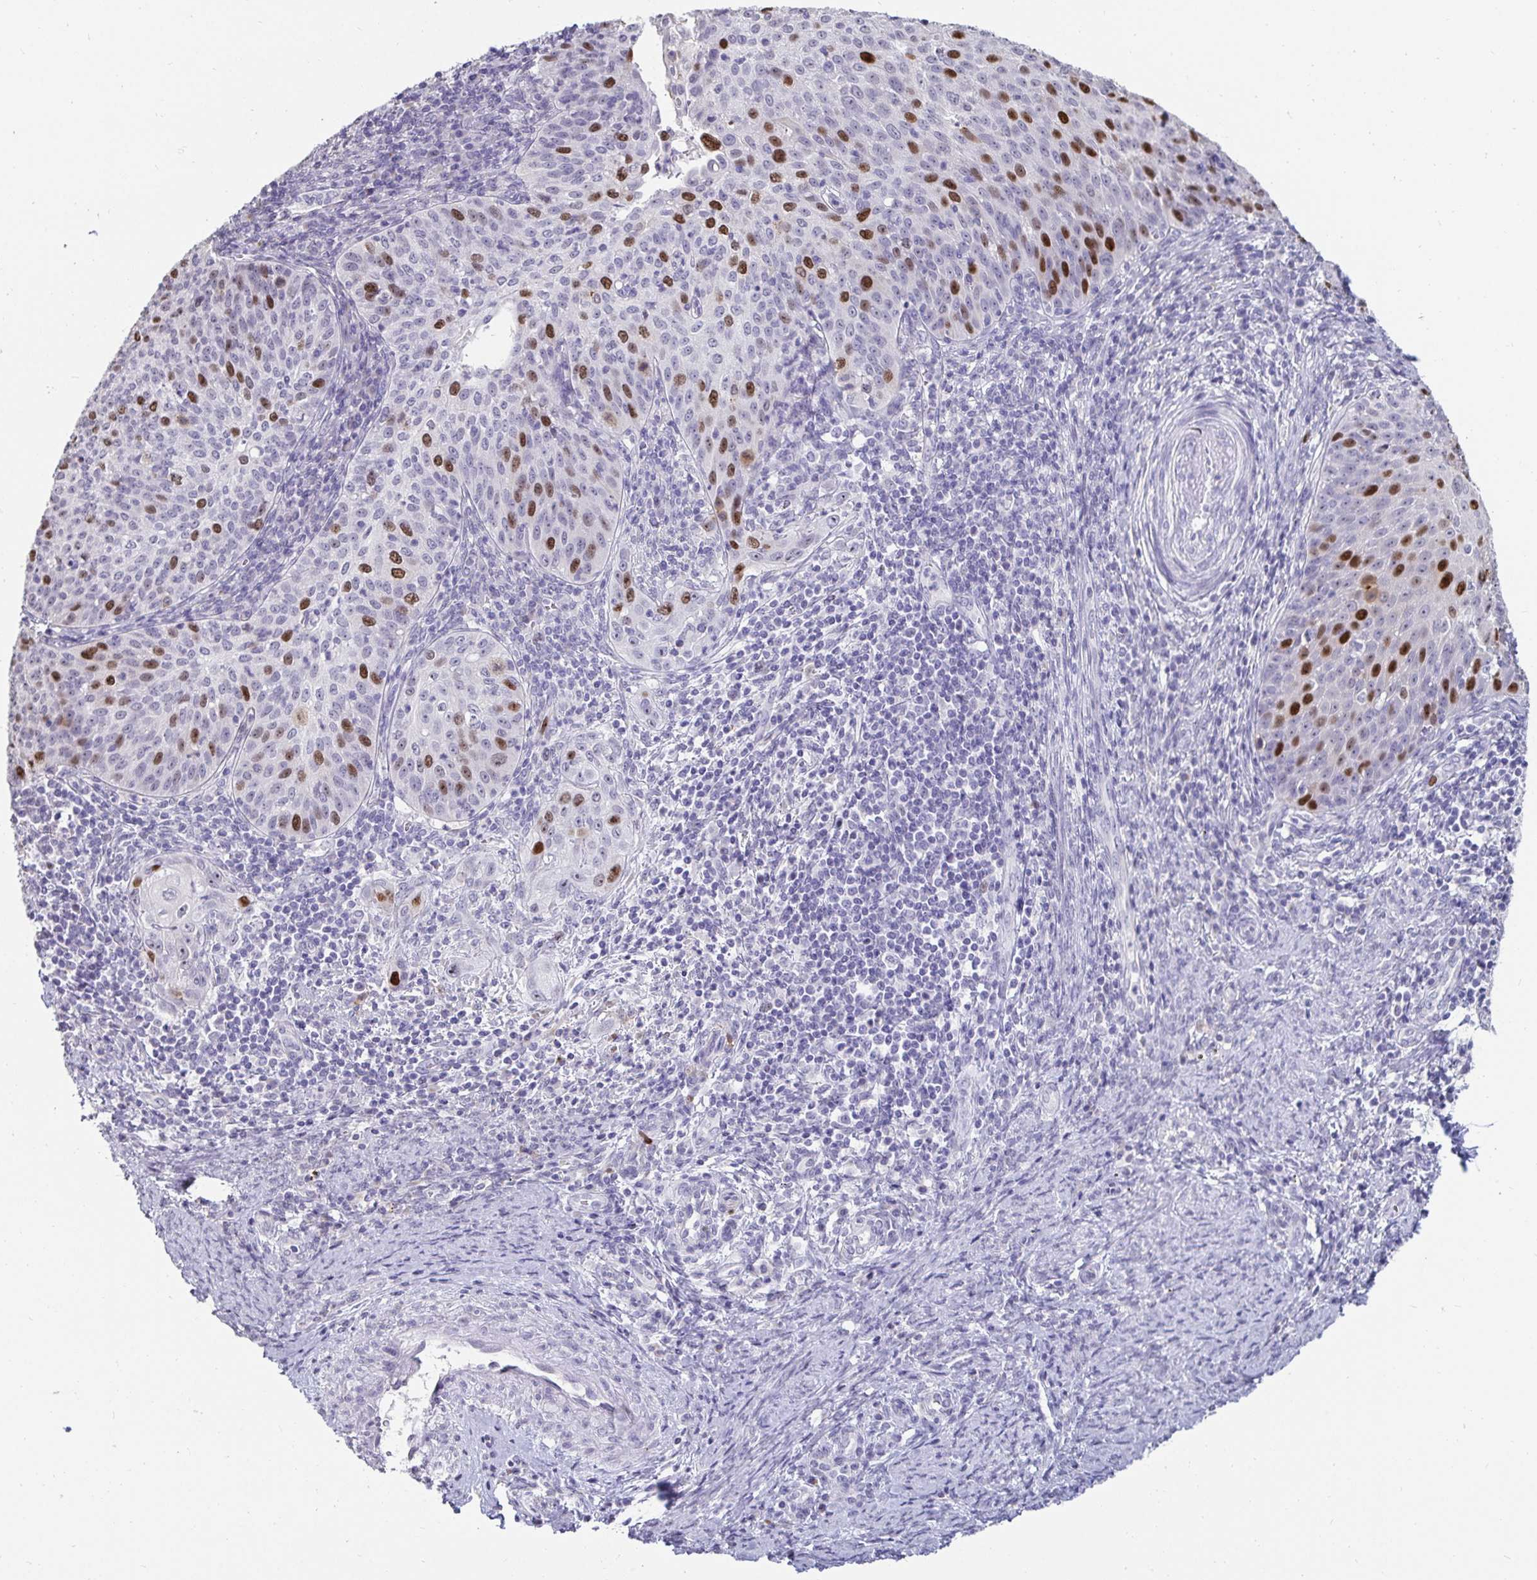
{"staining": {"intensity": "strong", "quantity": "25%-75%", "location": "nuclear"}, "tissue": "cervical cancer", "cell_type": "Tumor cells", "image_type": "cancer", "snomed": [{"axis": "morphology", "description": "Squamous cell carcinoma, NOS"}, {"axis": "topography", "description": "Cervix"}], "caption": "Immunohistochemical staining of human squamous cell carcinoma (cervical) reveals high levels of strong nuclear expression in about 25%-75% of tumor cells.", "gene": "ANLN", "patient": {"sex": "female", "age": 30}}